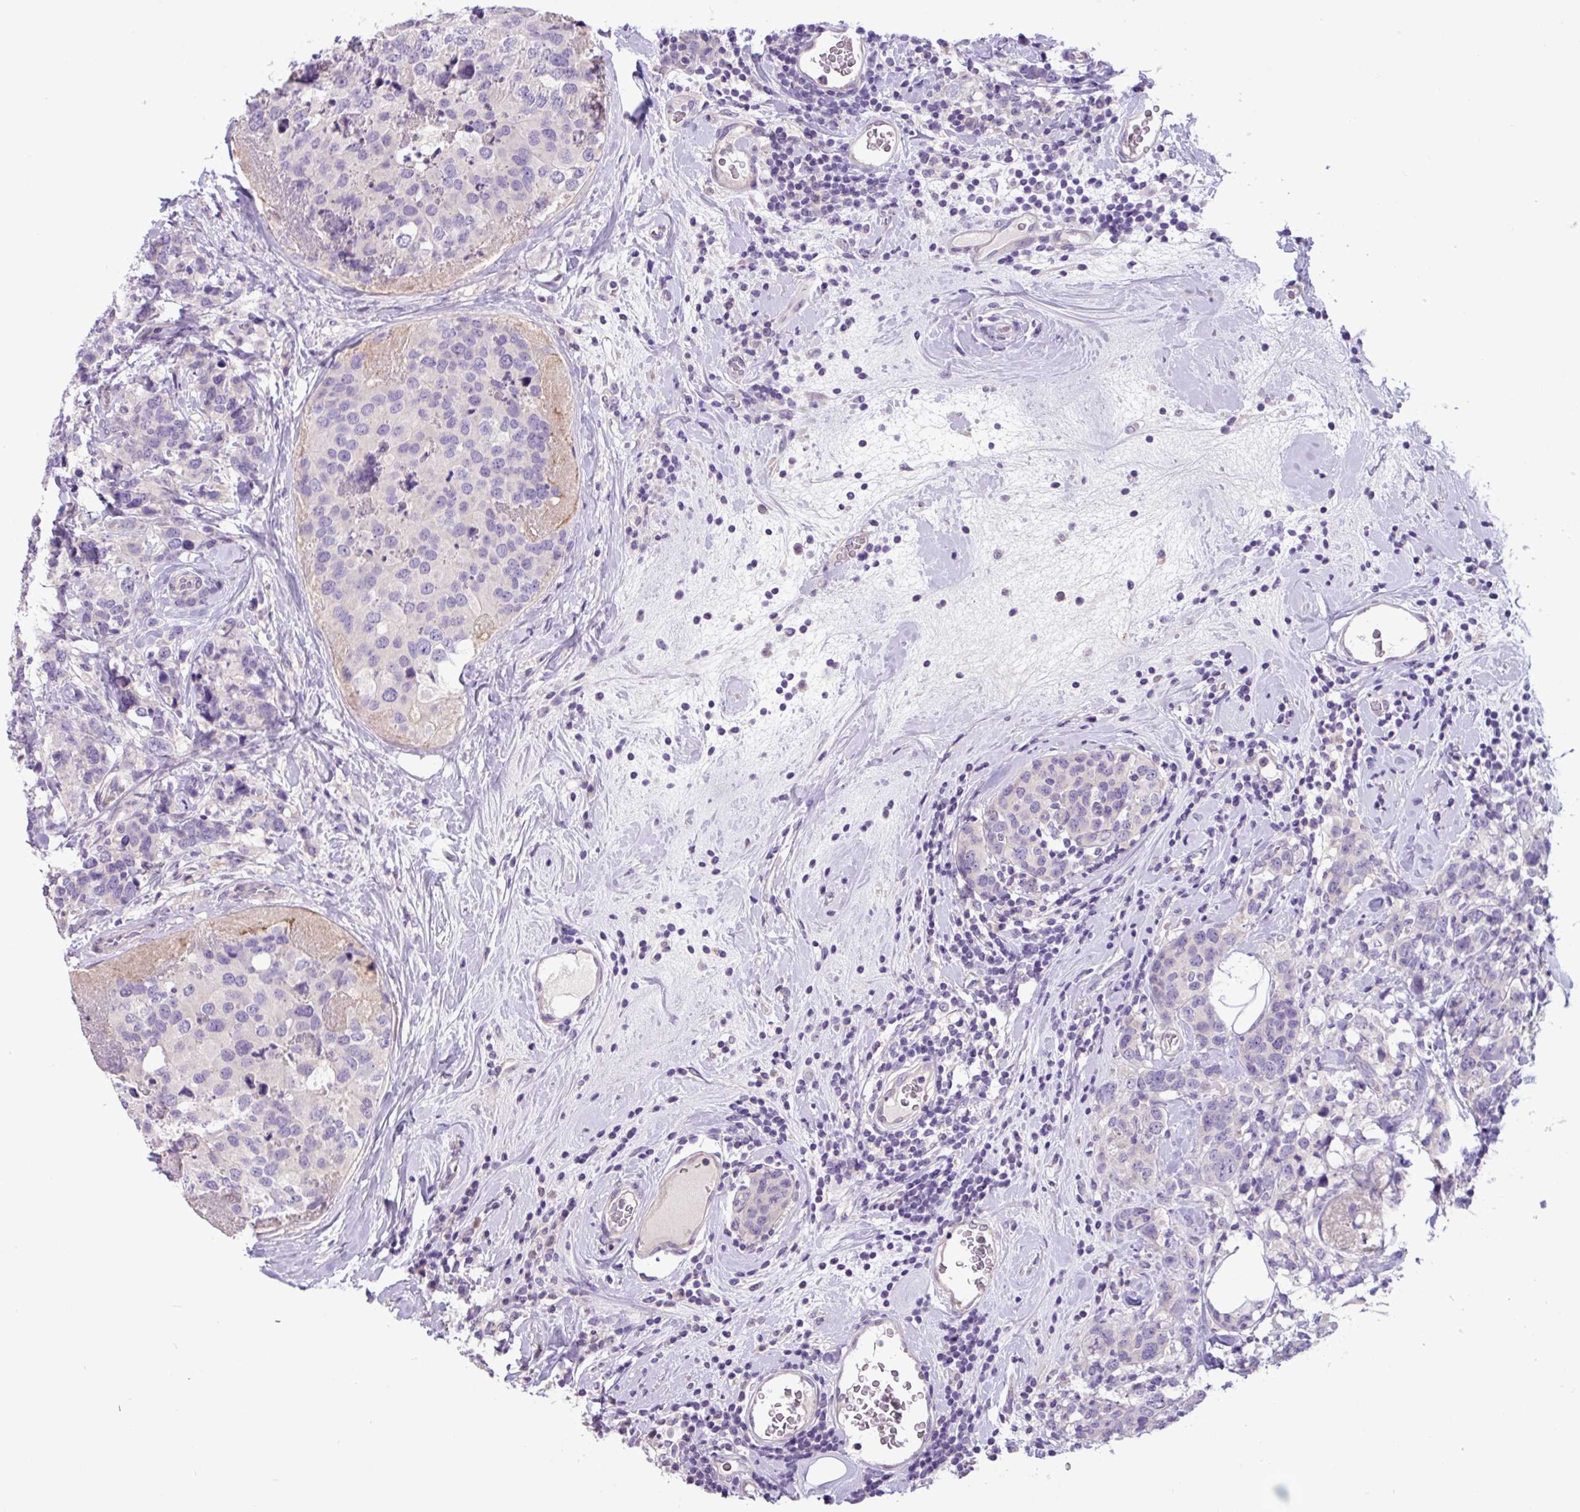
{"staining": {"intensity": "negative", "quantity": "none", "location": "none"}, "tissue": "breast cancer", "cell_type": "Tumor cells", "image_type": "cancer", "snomed": [{"axis": "morphology", "description": "Lobular carcinoma"}, {"axis": "topography", "description": "Breast"}], "caption": "The immunohistochemistry (IHC) micrograph has no significant staining in tumor cells of breast cancer (lobular carcinoma) tissue.", "gene": "PNLDC1", "patient": {"sex": "female", "age": 59}}